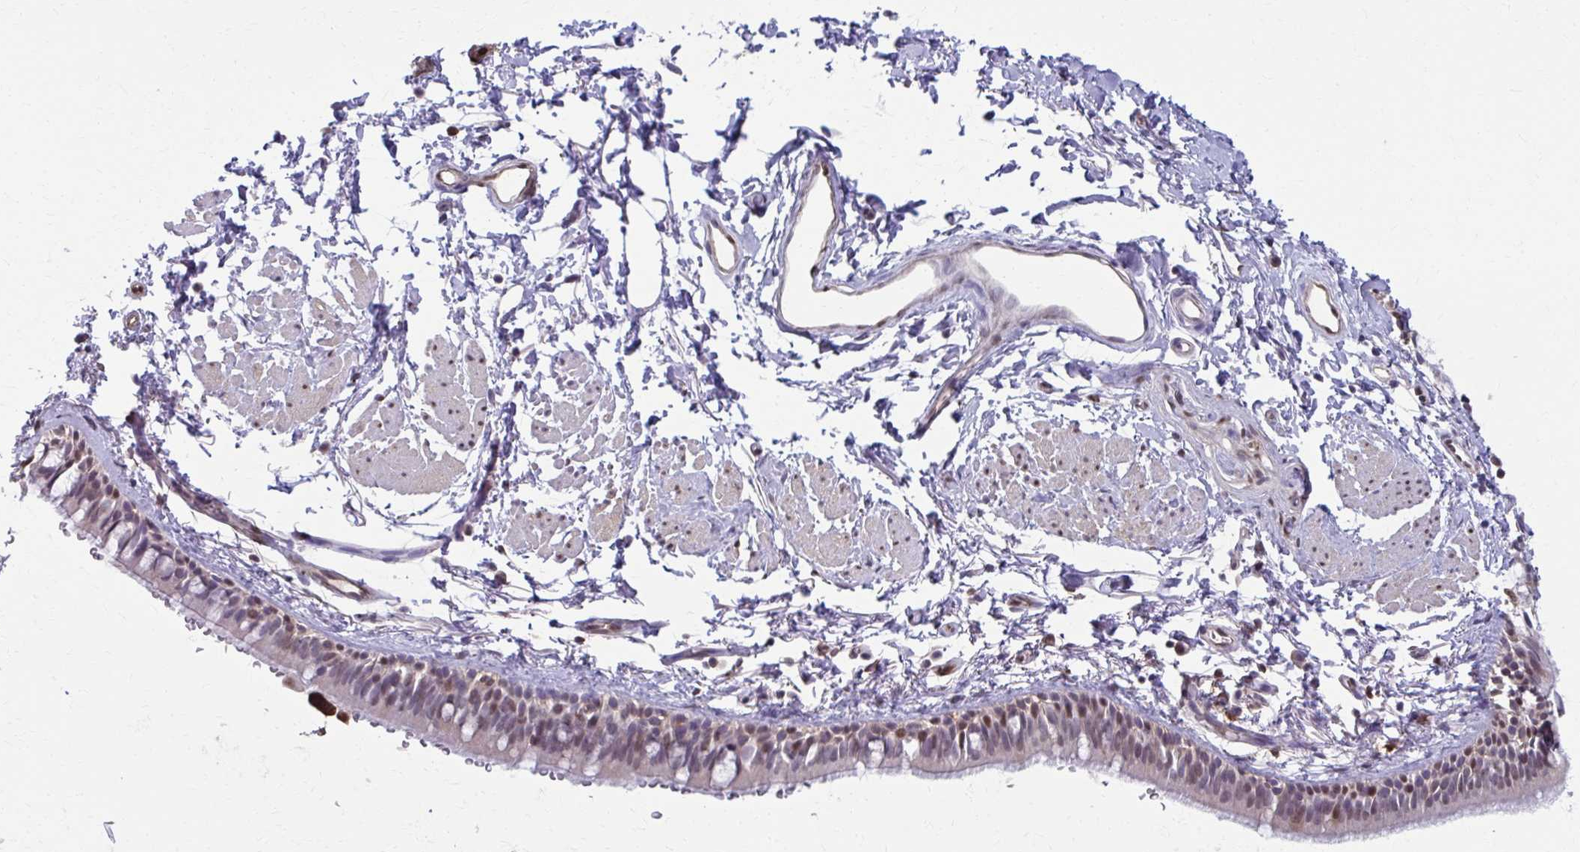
{"staining": {"intensity": "weak", "quantity": "25%-75%", "location": "nuclear"}, "tissue": "bronchus", "cell_type": "Respiratory epithelial cells", "image_type": "normal", "snomed": [{"axis": "morphology", "description": "Normal tissue, NOS"}, {"axis": "topography", "description": "Lymph node"}, {"axis": "topography", "description": "Cartilage tissue"}, {"axis": "topography", "description": "Bronchus"}], "caption": "Bronchus stained with DAB (3,3'-diaminobenzidine) immunohistochemistry reveals low levels of weak nuclear expression in about 25%-75% of respiratory epithelial cells.", "gene": "ING4", "patient": {"sex": "female", "age": 70}}